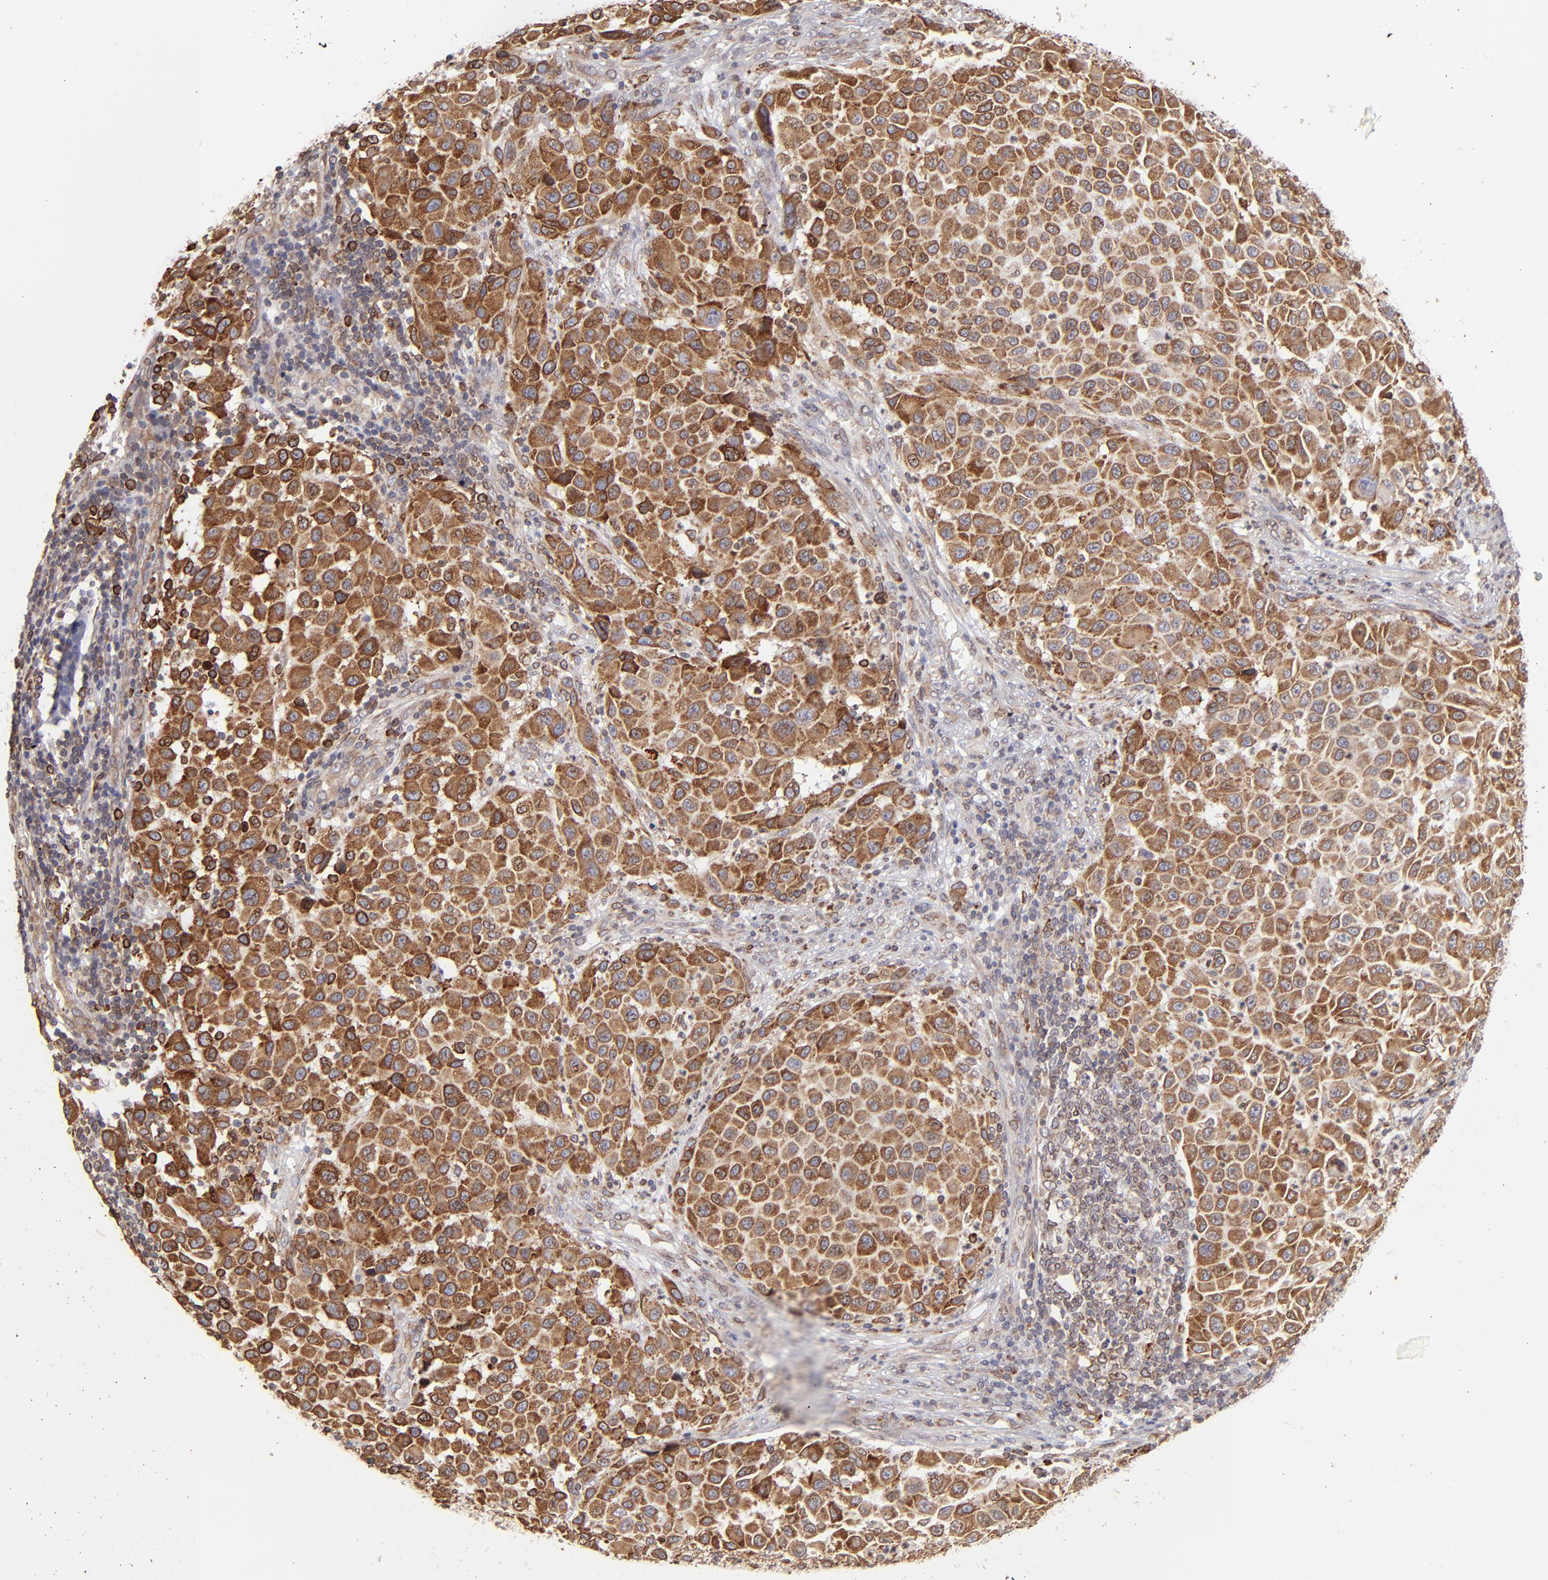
{"staining": {"intensity": "strong", "quantity": ">75%", "location": "cytoplasmic/membranous"}, "tissue": "melanoma", "cell_type": "Tumor cells", "image_type": "cancer", "snomed": [{"axis": "morphology", "description": "Malignant melanoma, Metastatic site"}, {"axis": "topography", "description": "Lymph node"}], "caption": "Protein expression analysis of malignant melanoma (metastatic site) reveals strong cytoplasmic/membranous positivity in about >75% of tumor cells.", "gene": "TMX1", "patient": {"sex": "male", "age": 61}}